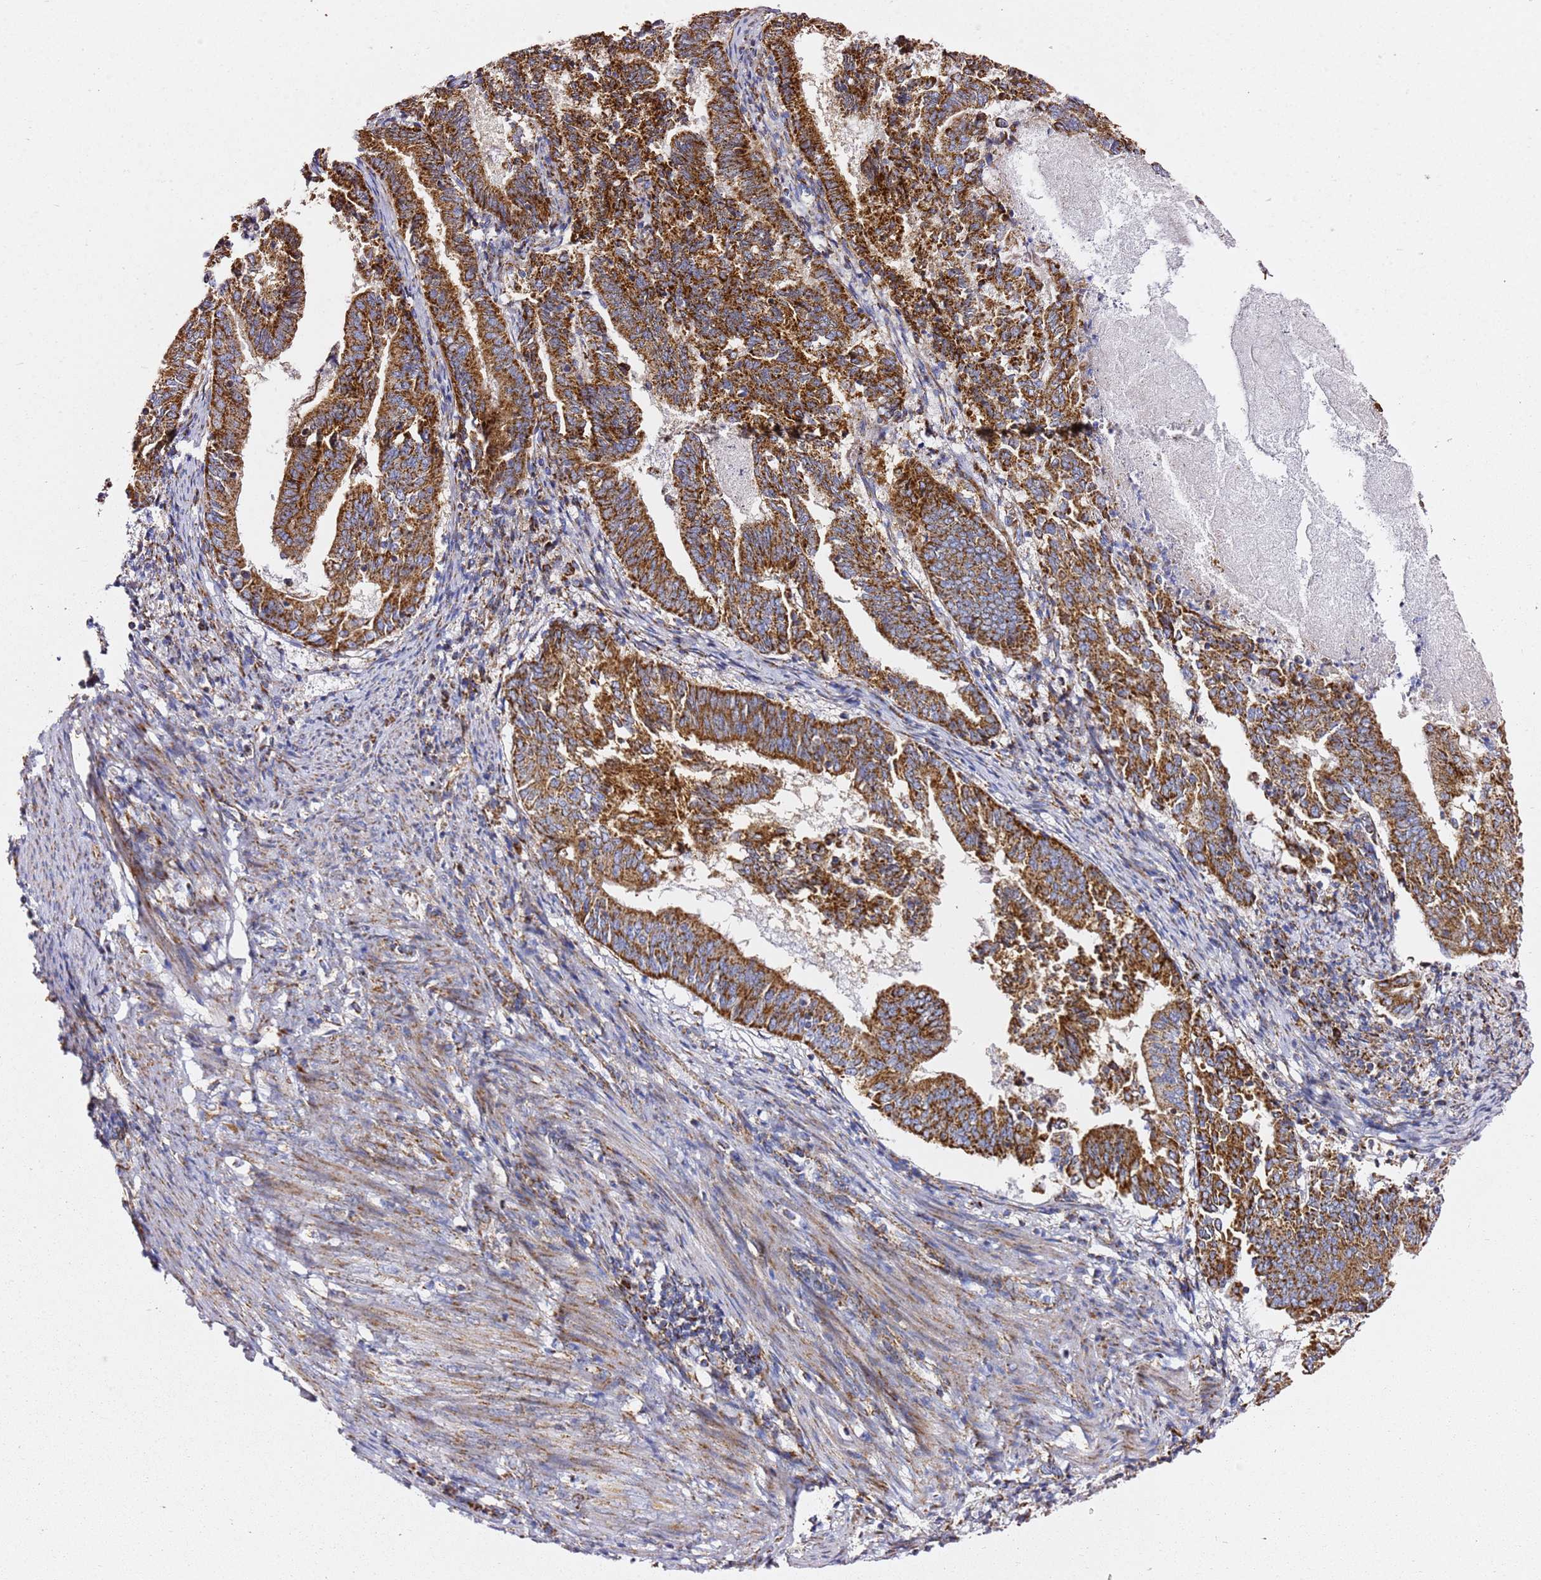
{"staining": {"intensity": "strong", "quantity": ">75%", "location": "cytoplasmic/membranous"}, "tissue": "endometrial cancer", "cell_type": "Tumor cells", "image_type": "cancer", "snomed": [{"axis": "morphology", "description": "Adenocarcinoma, NOS"}, {"axis": "topography", "description": "Endometrium"}], "caption": "Protein expression by IHC demonstrates strong cytoplasmic/membranous staining in about >75% of tumor cells in endometrial adenocarcinoma.", "gene": "NDUFA3", "patient": {"sex": "female", "age": 80}}